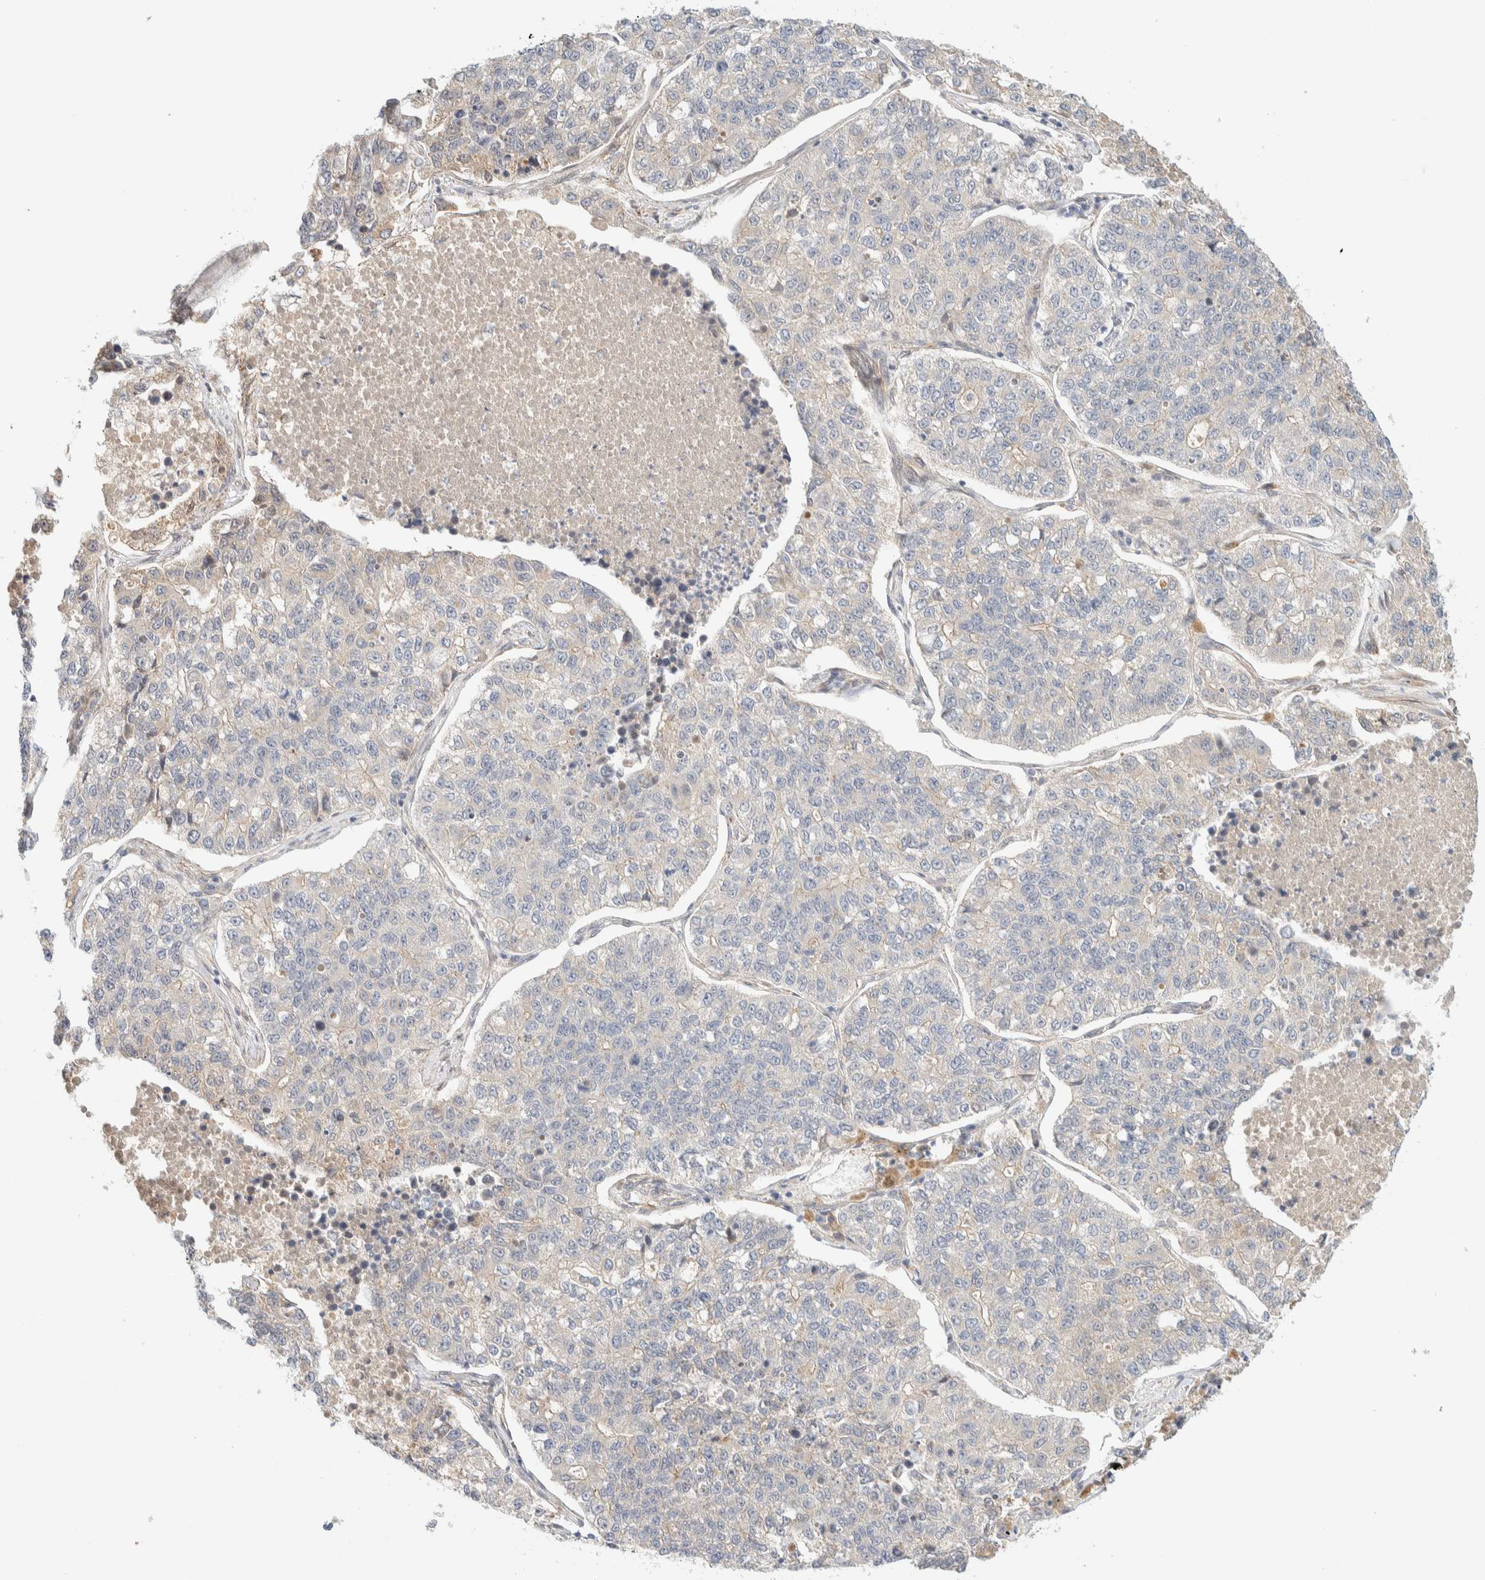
{"staining": {"intensity": "negative", "quantity": "none", "location": "none"}, "tissue": "lung cancer", "cell_type": "Tumor cells", "image_type": "cancer", "snomed": [{"axis": "morphology", "description": "Adenocarcinoma, NOS"}, {"axis": "topography", "description": "Lung"}], "caption": "IHC of human lung cancer reveals no positivity in tumor cells.", "gene": "FAT1", "patient": {"sex": "male", "age": 49}}